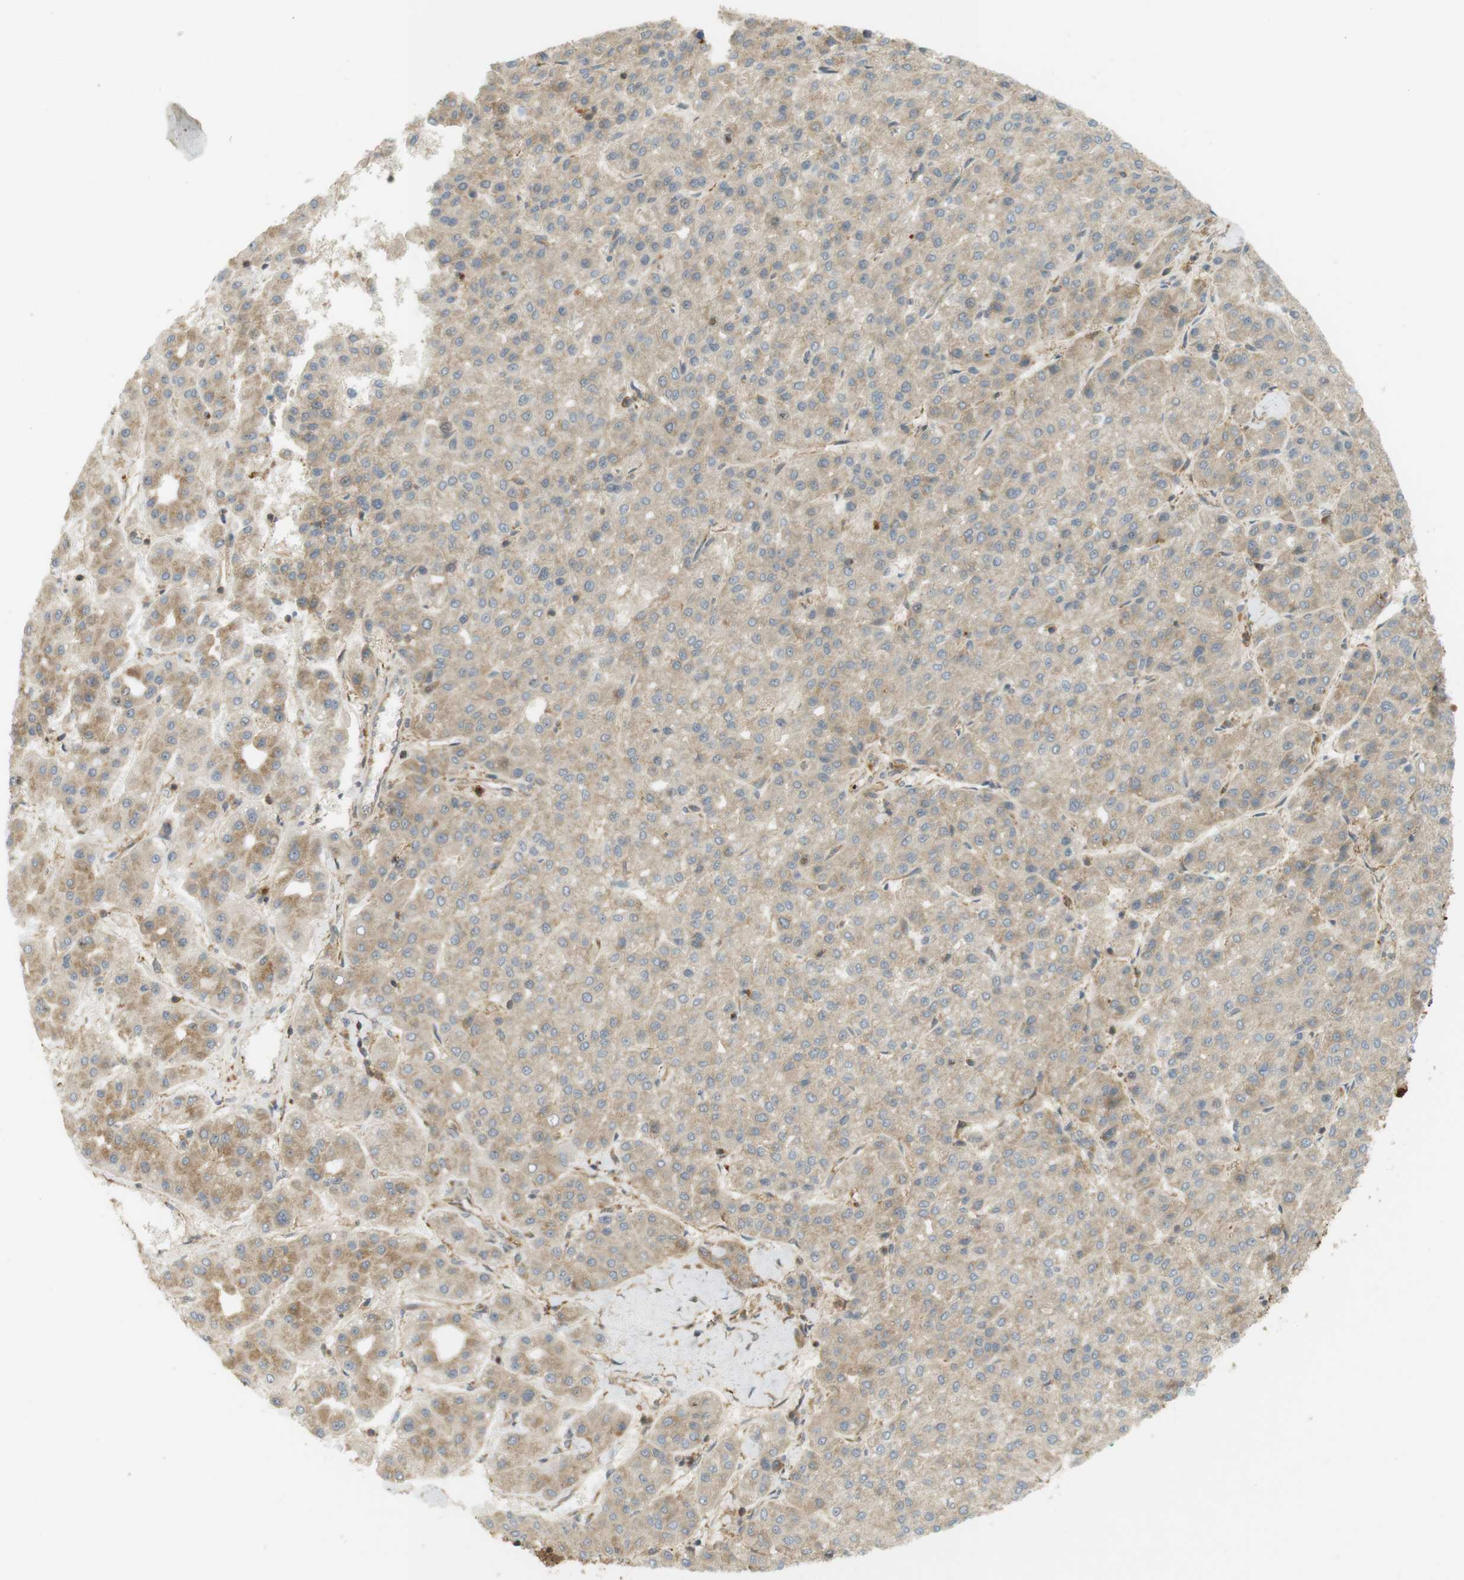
{"staining": {"intensity": "weak", "quantity": "<25%", "location": "cytoplasmic/membranous"}, "tissue": "liver cancer", "cell_type": "Tumor cells", "image_type": "cancer", "snomed": [{"axis": "morphology", "description": "Carcinoma, Hepatocellular, NOS"}, {"axis": "topography", "description": "Liver"}], "caption": "Protein analysis of liver hepatocellular carcinoma reveals no significant expression in tumor cells. (DAB (3,3'-diaminobenzidine) immunohistochemistry (IHC), high magnification).", "gene": "PA2G4", "patient": {"sex": "male", "age": 65}}